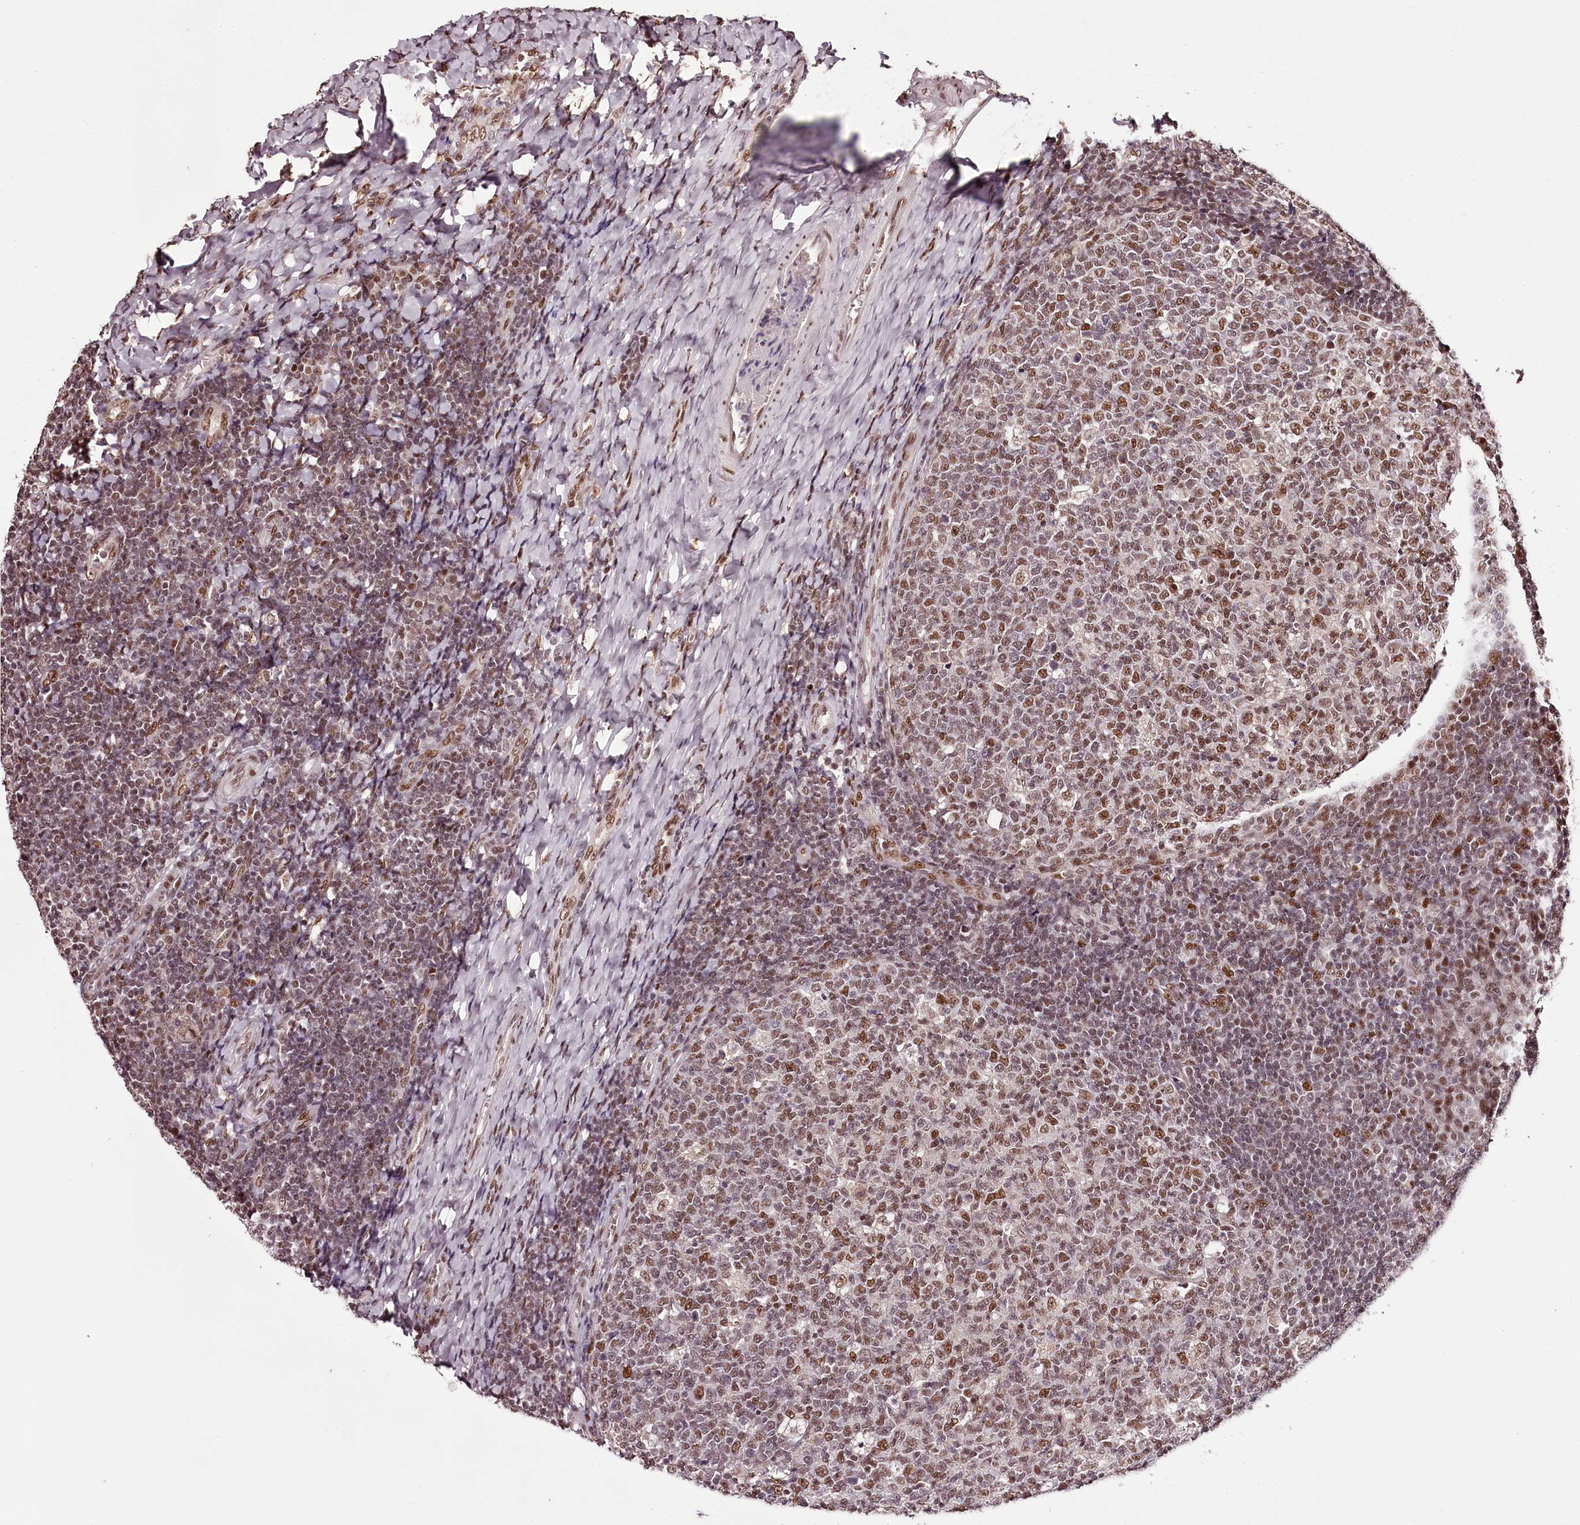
{"staining": {"intensity": "moderate", "quantity": ">75%", "location": "nuclear"}, "tissue": "tonsil", "cell_type": "Germinal center cells", "image_type": "normal", "snomed": [{"axis": "morphology", "description": "Normal tissue, NOS"}, {"axis": "topography", "description": "Tonsil"}], "caption": "High-power microscopy captured an immunohistochemistry (IHC) image of normal tonsil, revealing moderate nuclear staining in approximately >75% of germinal center cells.", "gene": "TTC33", "patient": {"sex": "female", "age": 19}}